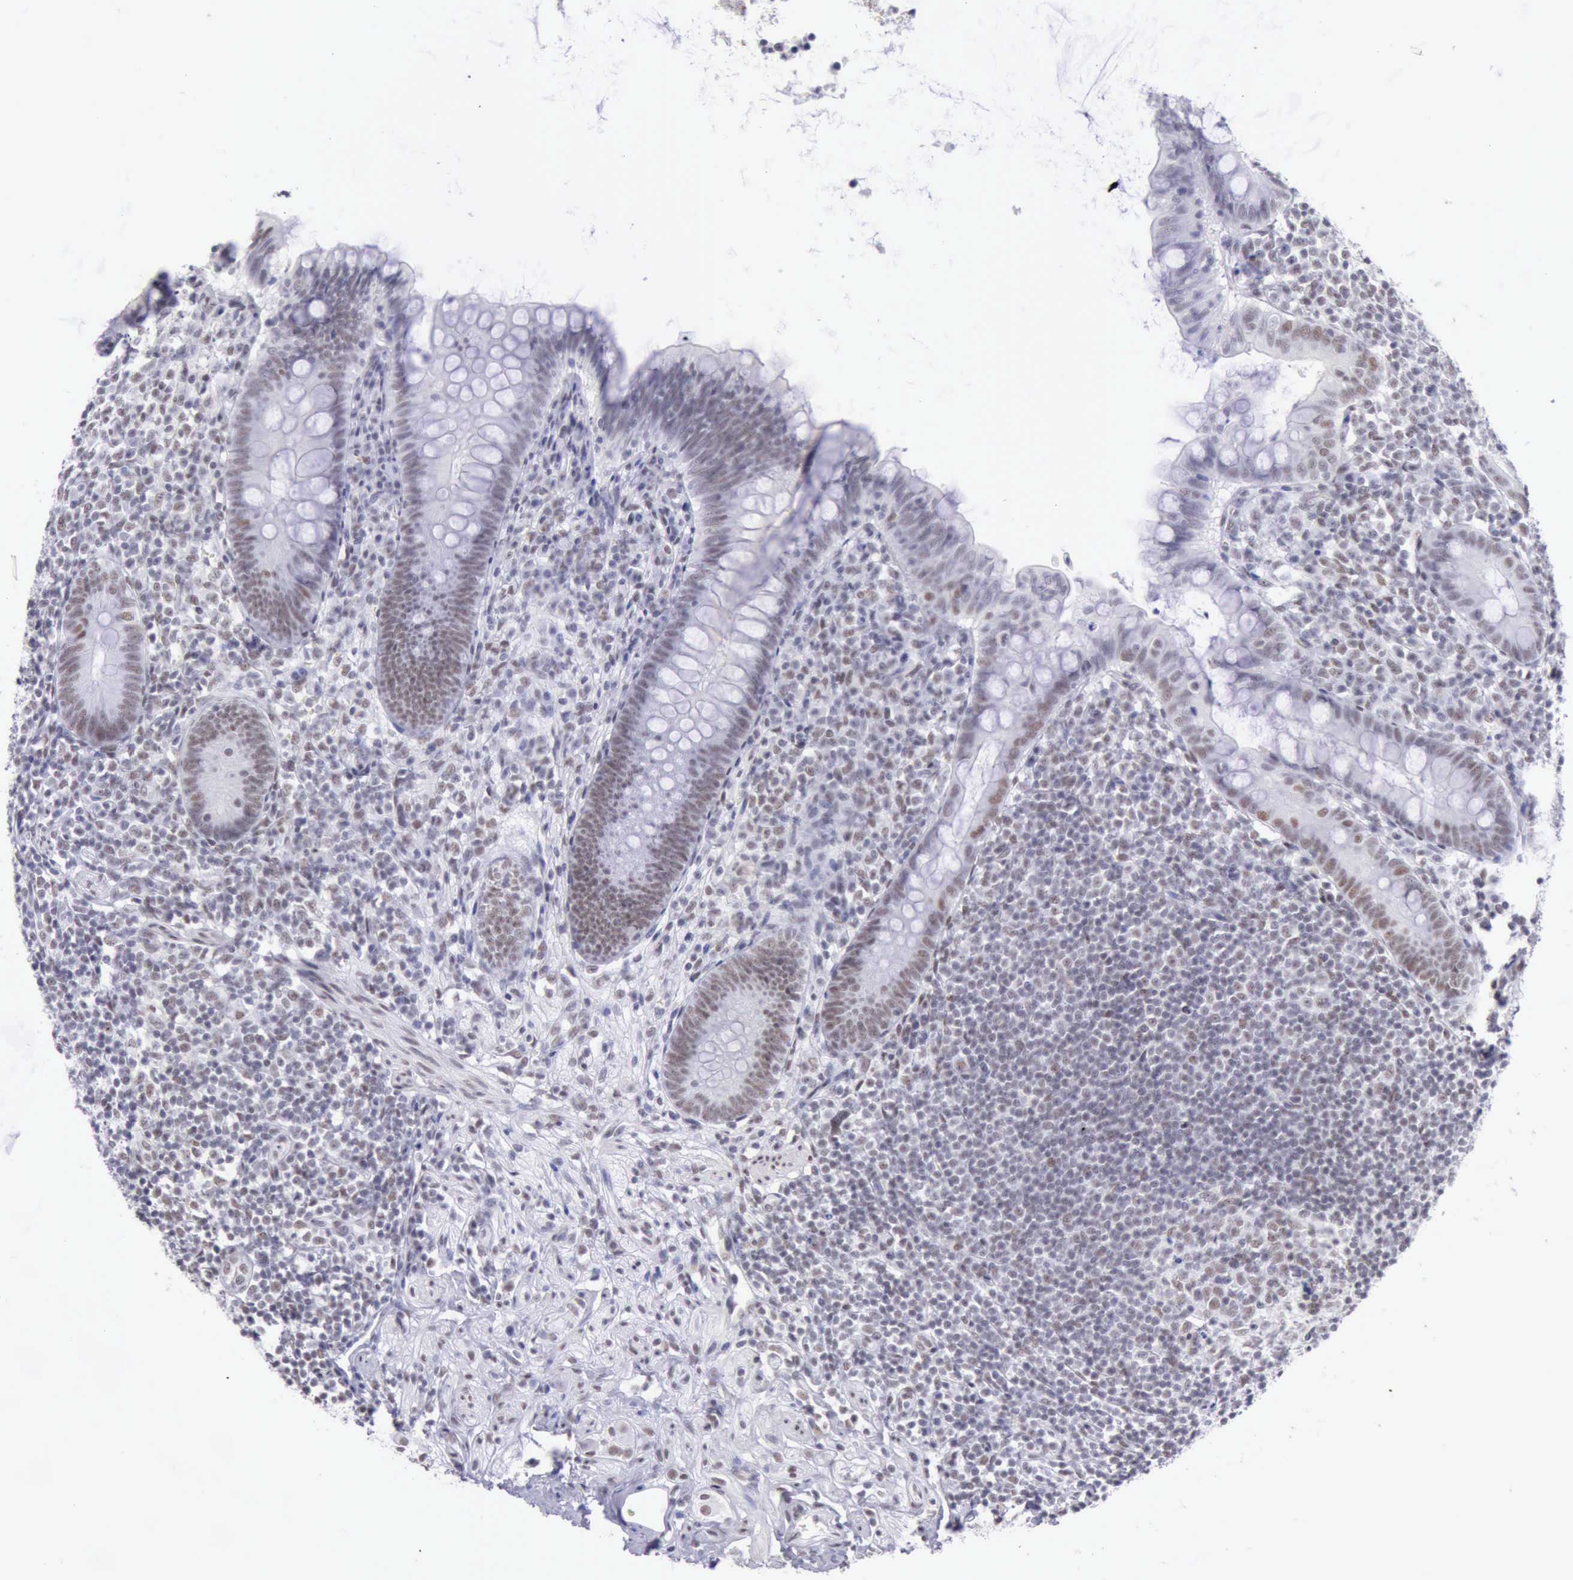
{"staining": {"intensity": "weak", "quantity": "25%-75%", "location": "nuclear"}, "tissue": "appendix", "cell_type": "Glandular cells", "image_type": "normal", "snomed": [{"axis": "morphology", "description": "Normal tissue, NOS"}, {"axis": "topography", "description": "Appendix"}], "caption": "A brown stain highlights weak nuclear positivity of a protein in glandular cells of unremarkable human appendix.", "gene": "EP300", "patient": {"sex": "female", "age": 66}}